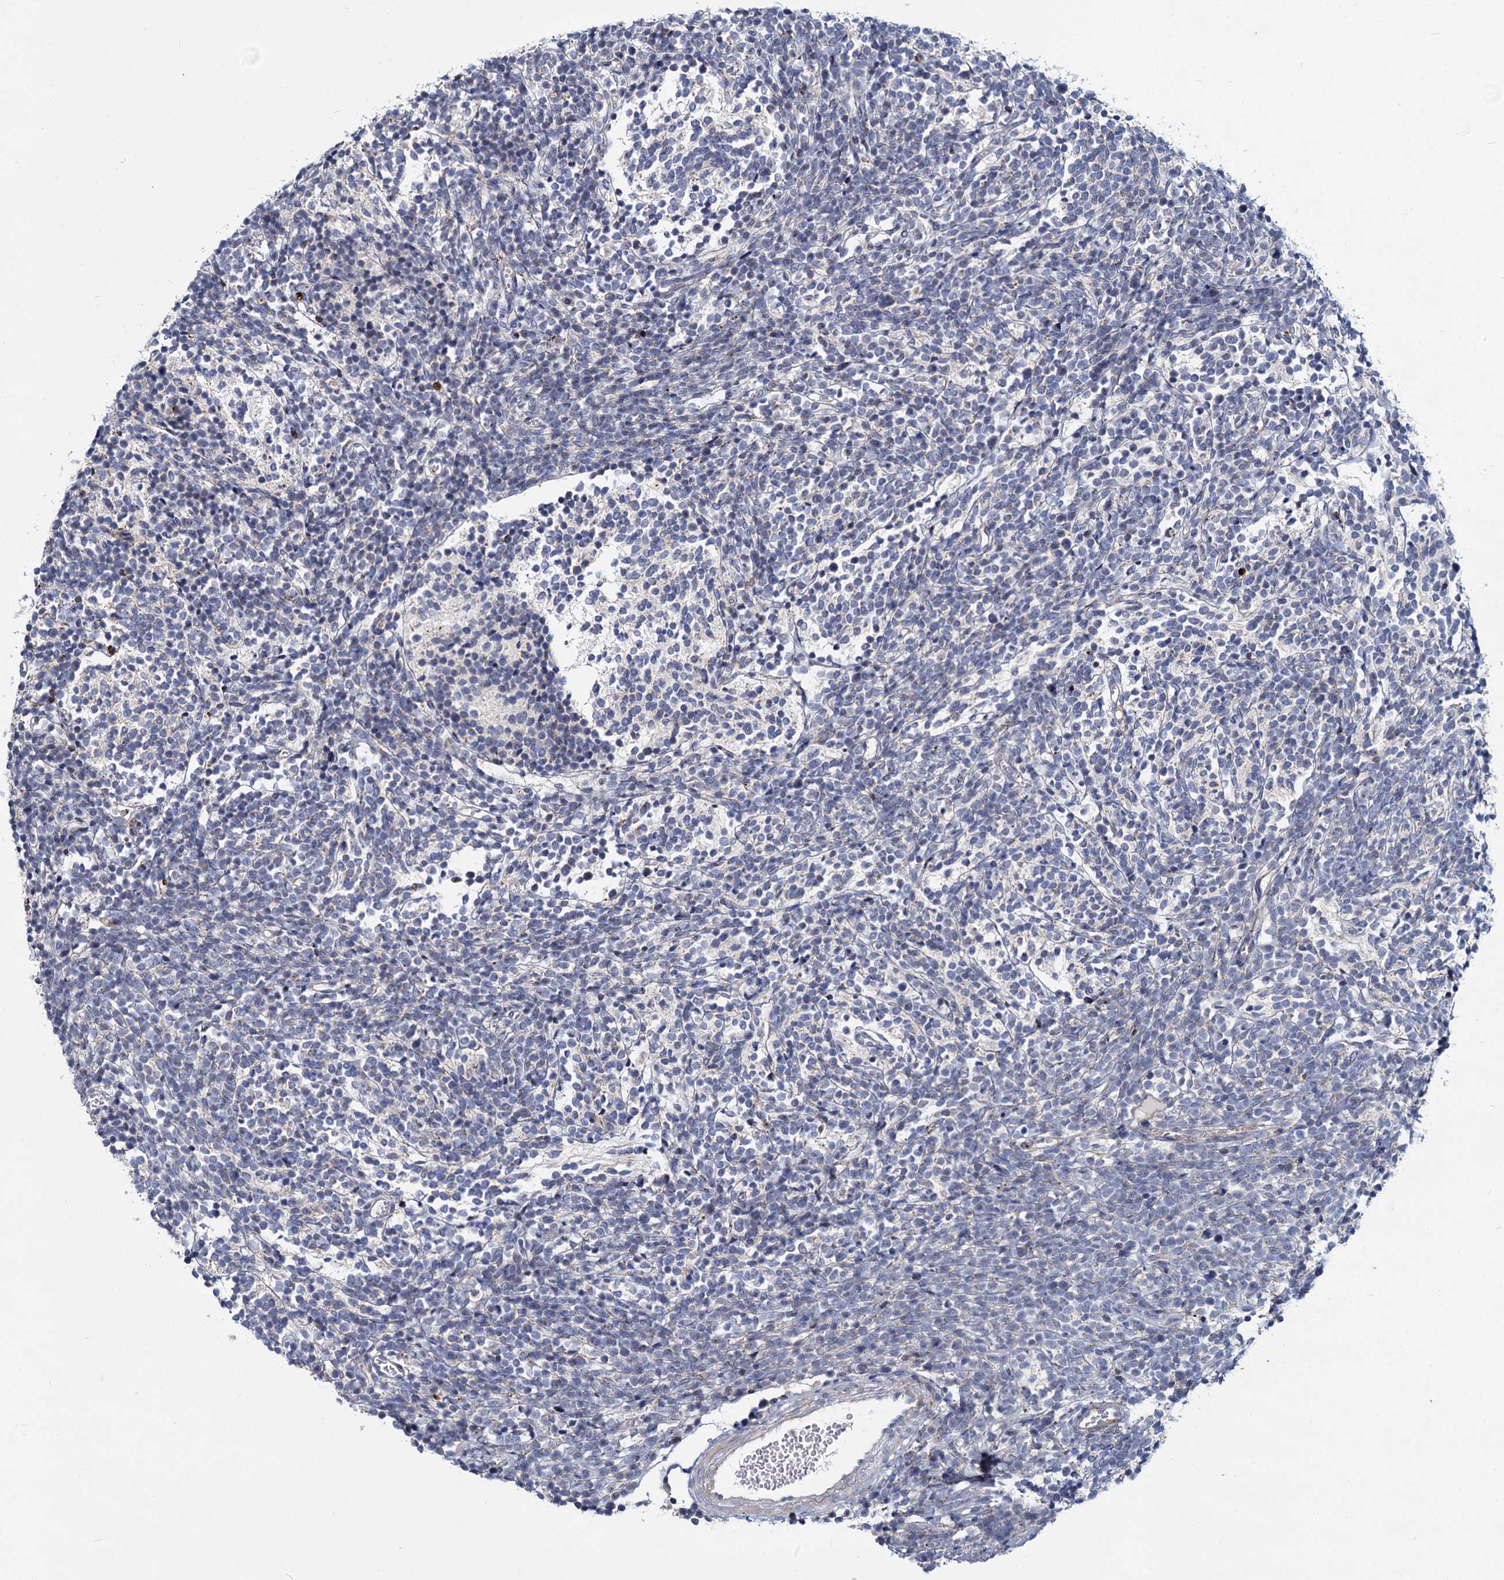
{"staining": {"intensity": "negative", "quantity": "none", "location": "none"}, "tissue": "glioma", "cell_type": "Tumor cells", "image_type": "cancer", "snomed": [{"axis": "morphology", "description": "Glioma, malignant, Low grade"}, {"axis": "topography", "description": "Brain"}], "caption": "This is an IHC micrograph of human glioma. There is no positivity in tumor cells.", "gene": "DCUN1D2", "patient": {"sex": "female", "age": 1}}